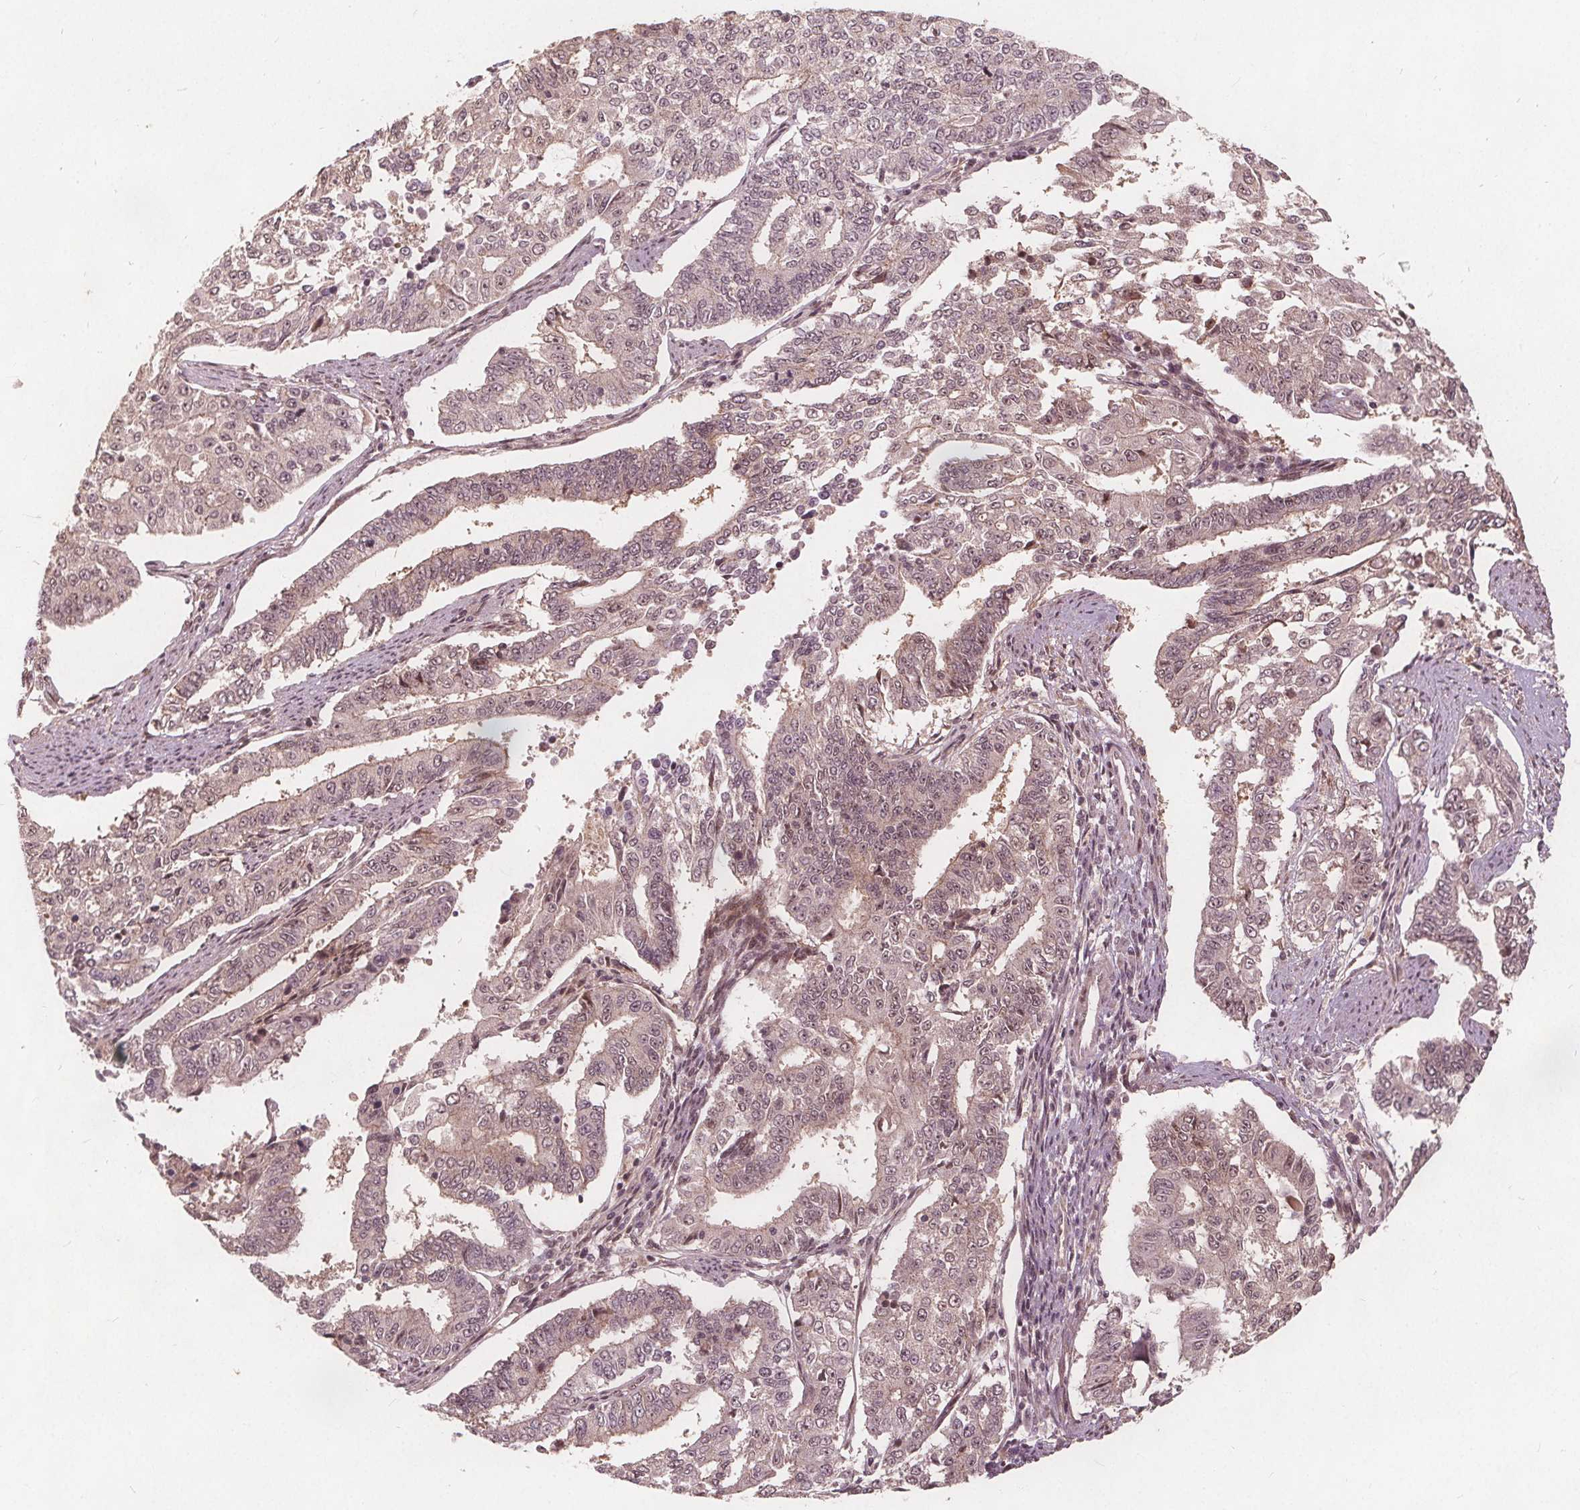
{"staining": {"intensity": "weak", "quantity": "<25%", "location": "cytoplasmic/membranous"}, "tissue": "endometrial cancer", "cell_type": "Tumor cells", "image_type": "cancer", "snomed": [{"axis": "morphology", "description": "Adenocarcinoma, NOS"}, {"axis": "topography", "description": "Uterus"}], "caption": "There is no significant staining in tumor cells of adenocarcinoma (endometrial). Brightfield microscopy of immunohistochemistry (IHC) stained with DAB (brown) and hematoxylin (blue), captured at high magnification.", "gene": "PPP1CB", "patient": {"sex": "female", "age": 59}}